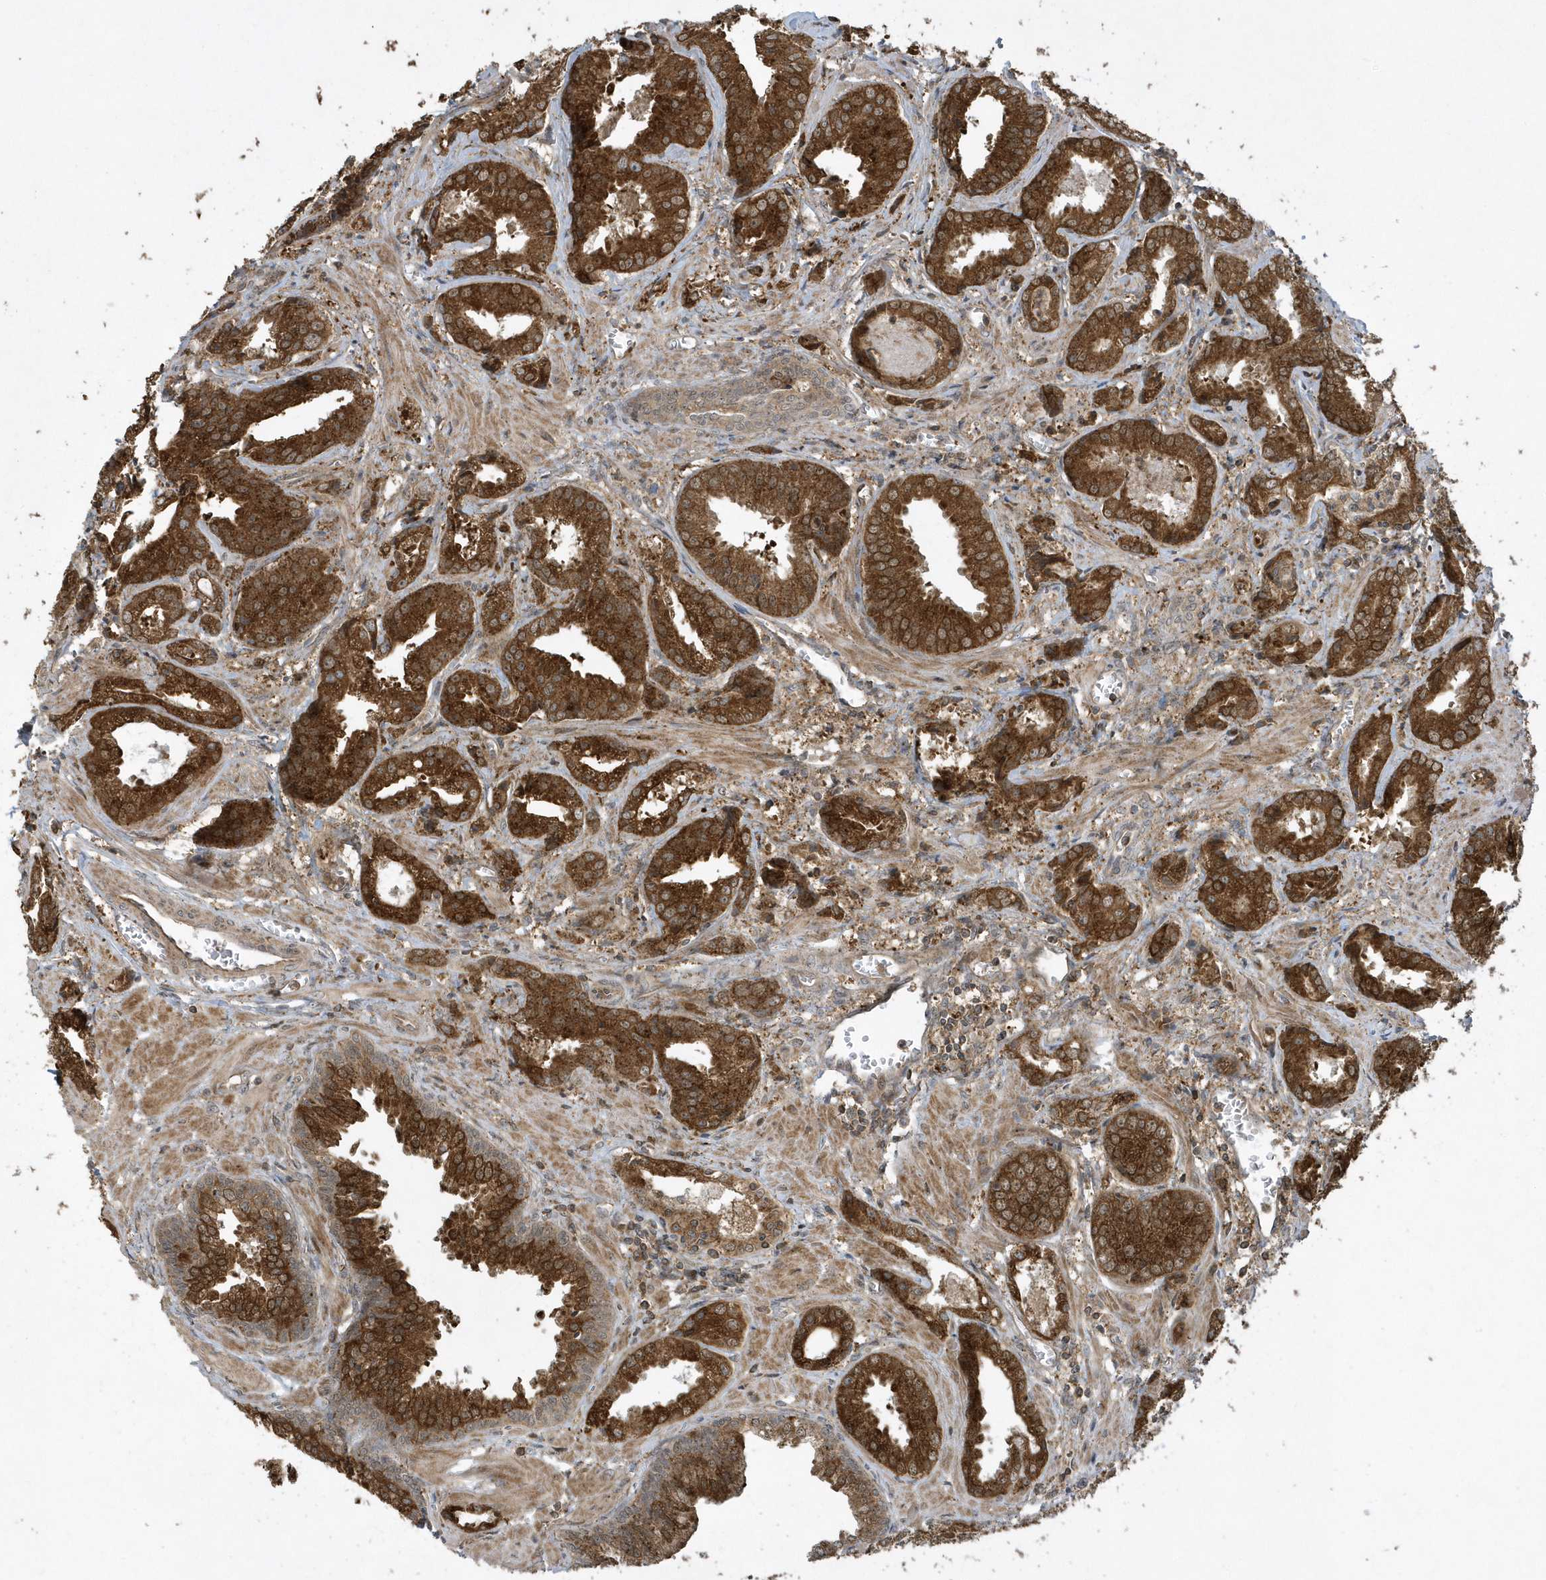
{"staining": {"intensity": "strong", "quantity": ">75%", "location": "cytoplasmic/membranous"}, "tissue": "prostate cancer", "cell_type": "Tumor cells", "image_type": "cancer", "snomed": [{"axis": "morphology", "description": "Adenocarcinoma, Low grade"}, {"axis": "topography", "description": "Prostate"}], "caption": "An IHC photomicrograph of tumor tissue is shown. Protein staining in brown labels strong cytoplasmic/membranous positivity in prostate cancer (low-grade adenocarcinoma) within tumor cells.", "gene": "STAMBP", "patient": {"sex": "male", "age": 67}}